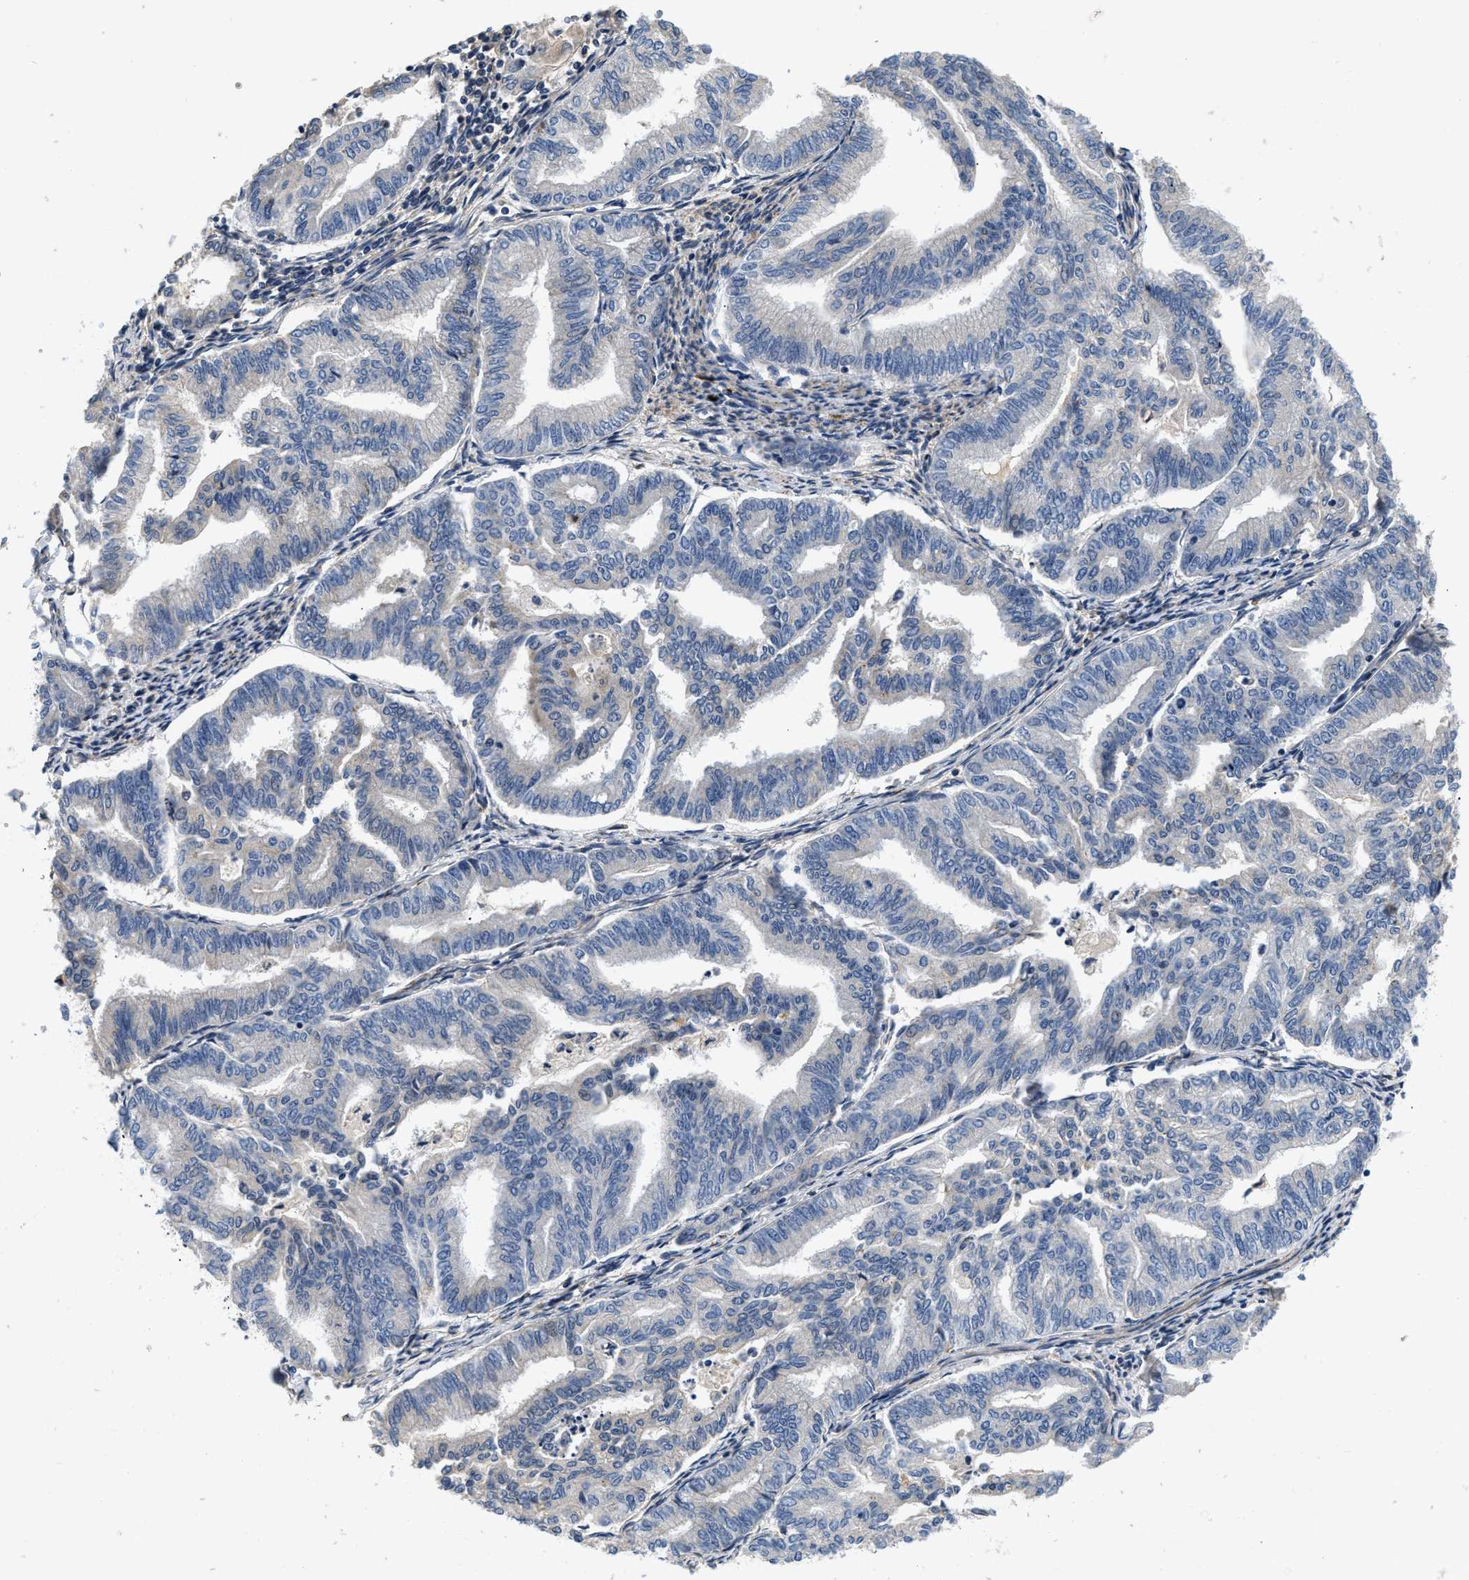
{"staining": {"intensity": "negative", "quantity": "none", "location": "none"}, "tissue": "endometrial cancer", "cell_type": "Tumor cells", "image_type": "cancer", "snomed": [{"axis": "morphology", "description": "Adenocarcinoma, NOS"}, {"axis": "topography", "description": "Endometrium"}], "caption": "High power microscopy micrograph of an IHC image of endometrial cancer, revealing no significant staining in tumor cells.", "gene": "NME6", "patient": {"sex": "female", "age": 79}}